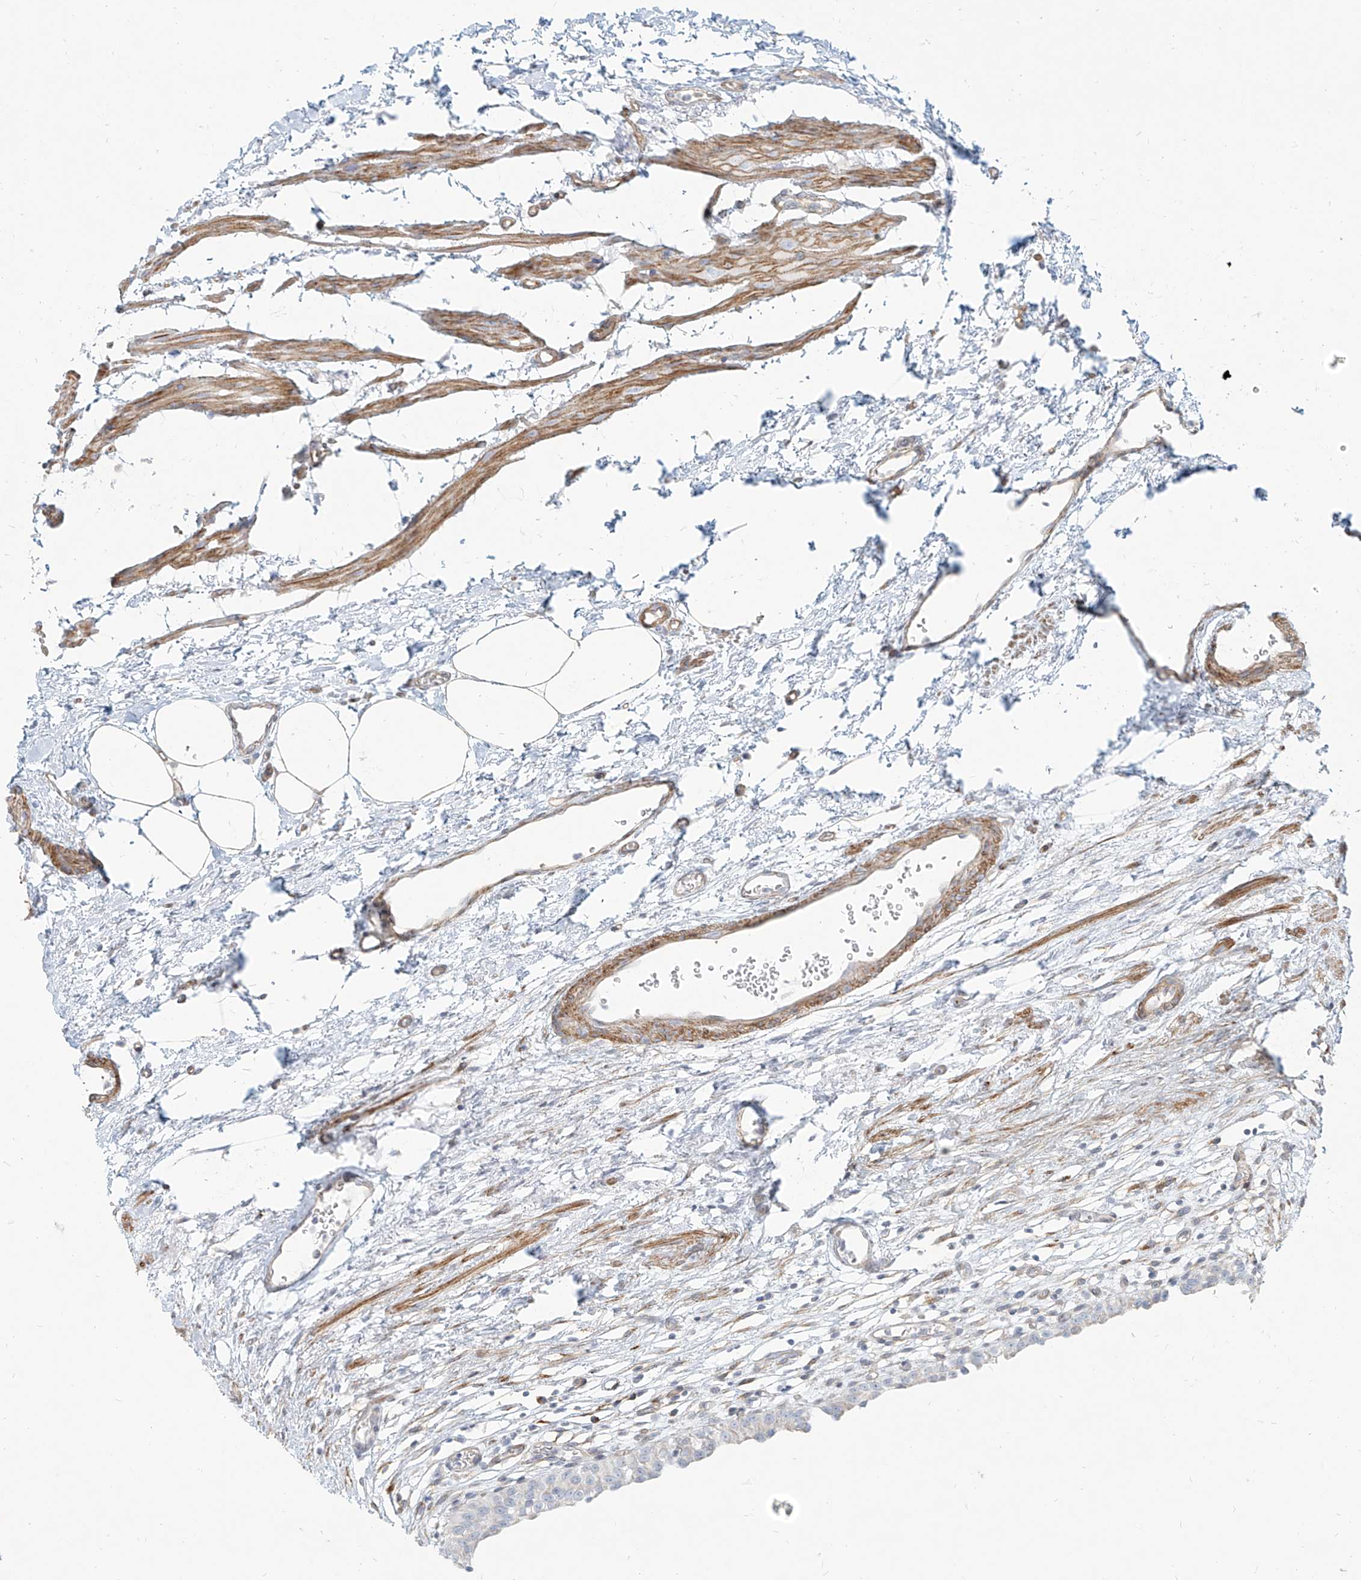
{"staining": {"intensity": "negative", "quantity": "none", "location": "none"}, "tissue": "urinary bladder", "cell_type": "Urothelial cells", "image_type": "normal", "snomed": [{"axis": "morphology", "description": "Normal tissue, NOS"}, {"axis": "morphology", "description": "Urothelial carcinoma, High grade"}, {"axis": "topography", "description": "Urinary bladder"}], "caption": "Urothelial cells show no significant expression in benign urinary bladder.", "gene": "ITPKB", "patient": {"sex": "female", "age": 60}}